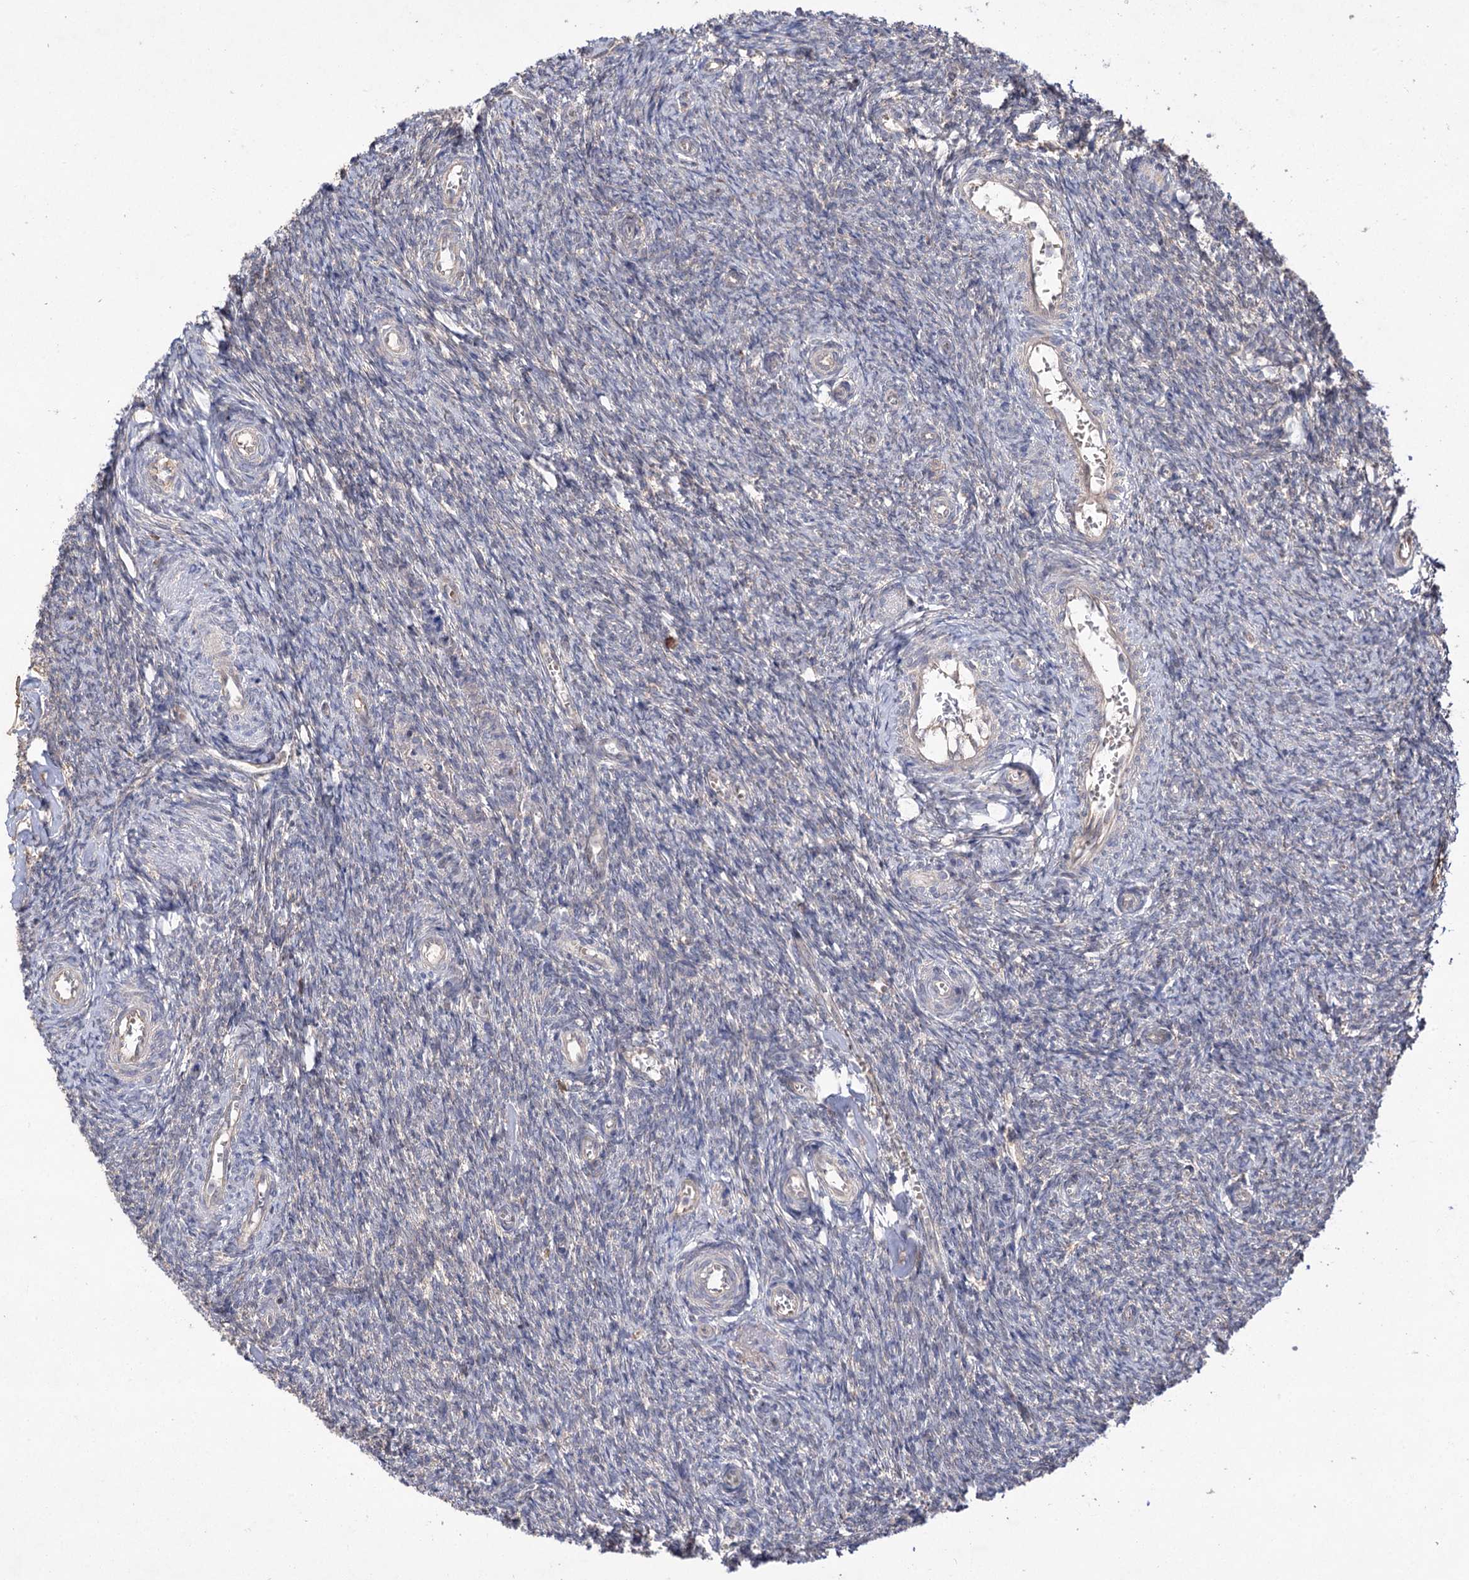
{"staining": {"intensity": "negative", "quantity": "none", "location": "none"}, "tissue": "ovary", "cell_type": "Ovarian stroma cells", "image_type": "normal", "snomed": [{"axis": "morphology", "description": "Normal tissue, NOS"}, {"axis": "topography", "description": "Ovary"}], "caption": "An image of human ovary is negative for staining in ovarian stroma cells. (DAB immunohistochemistry visualized using brightfield microscopy, high magnification).", "gene": "FBXW8", "patient": {"sex": "female", "age": 44}}